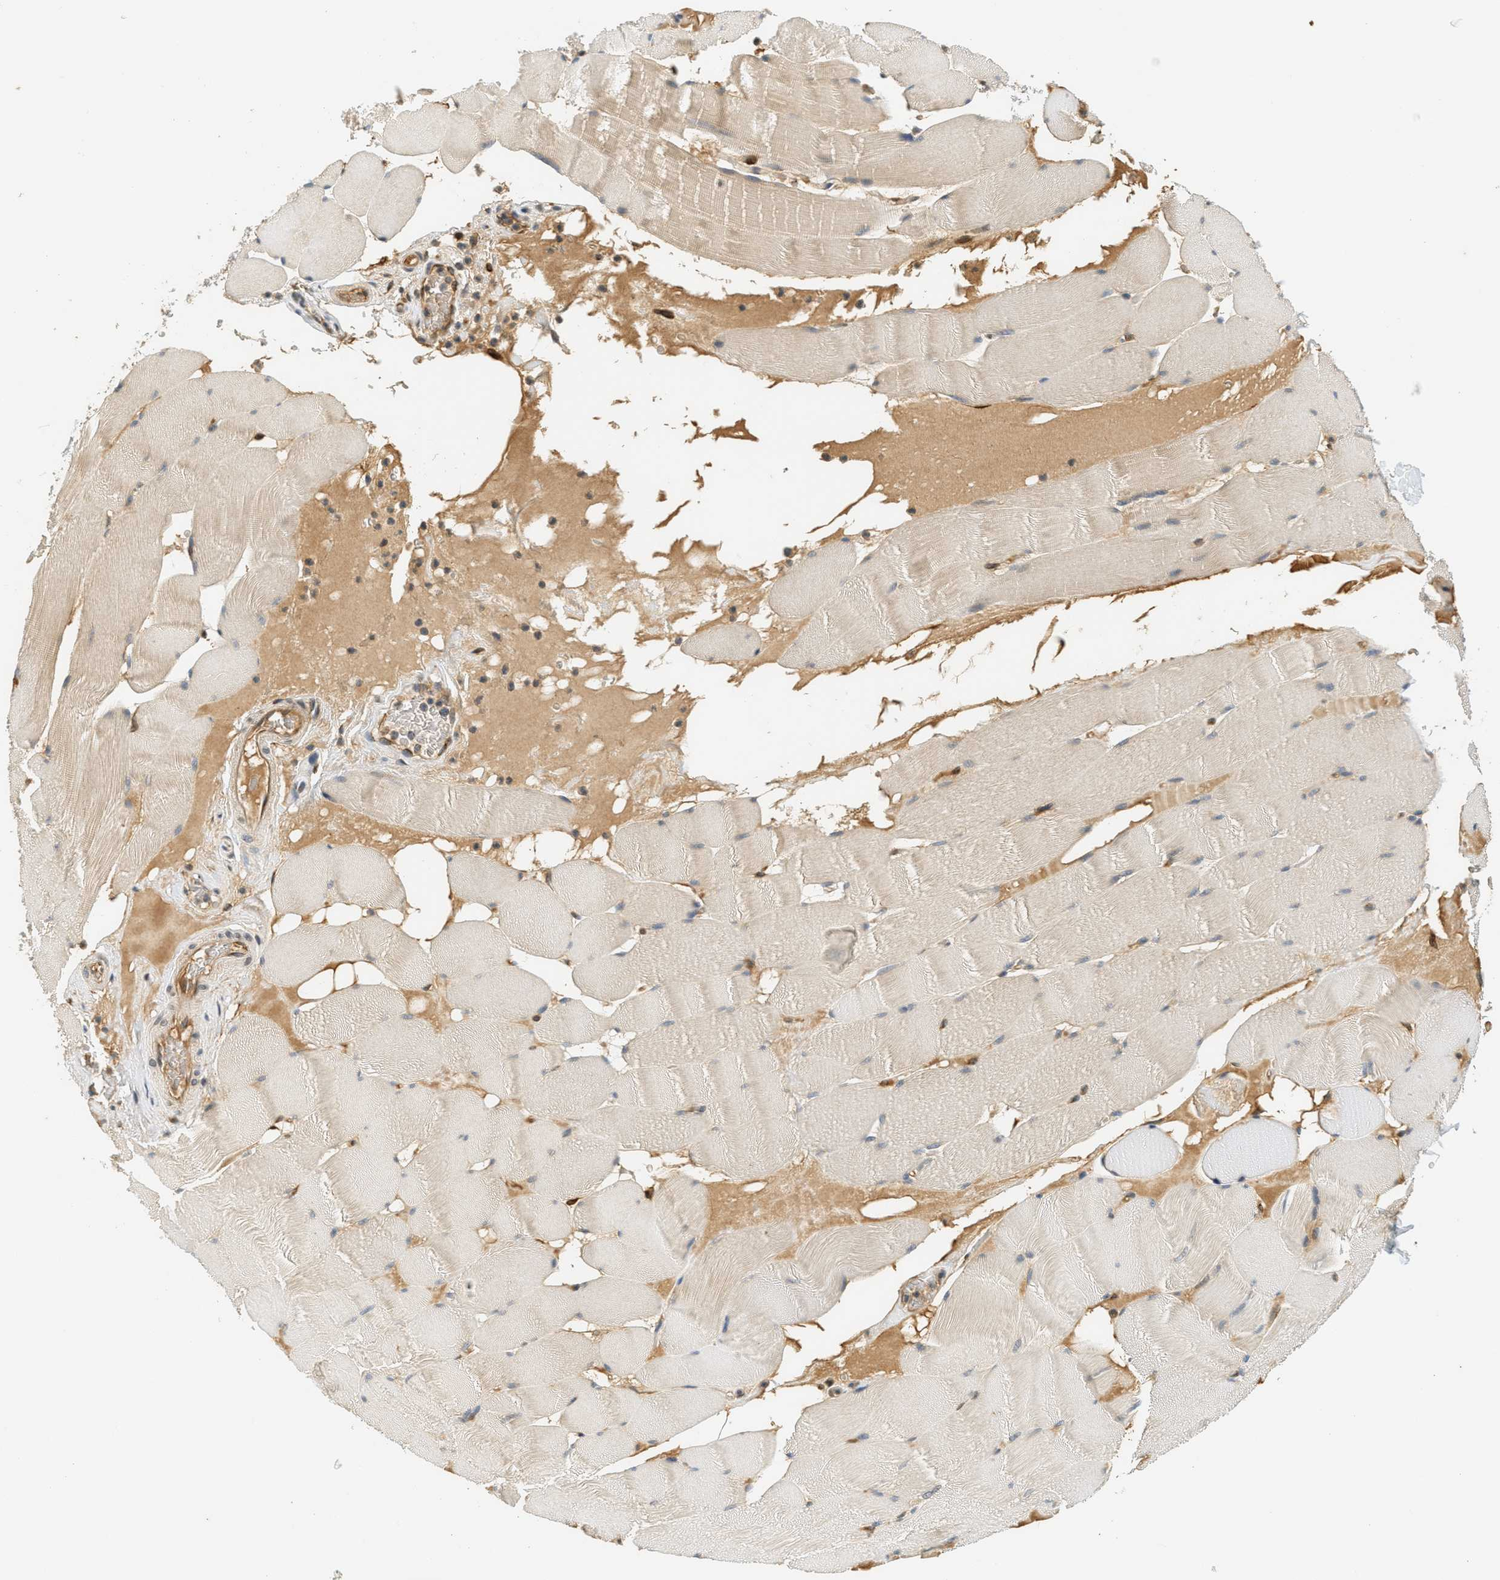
{"staining": {"intensity": "weak", "quantity": "<25%", "location": "cytoplasmic/membranous"}, "tissue": "skeletal muscle", "cell_type": "Myocytes", "image_type": "normal", "snomed": [{"axis": "morphology", "description": "Normal tissue, NOS"}, {"axis": "topography", "description": "Skeletal muscle"}], "caption": "Immunohistochemistry (IHC) micrograph of unremarkable skeletal muscle stained for a protein (brown), which demonstrates no staining in myocytes.", "gene": "PDK1", "patient": {"sex": "male", "age": 62}}